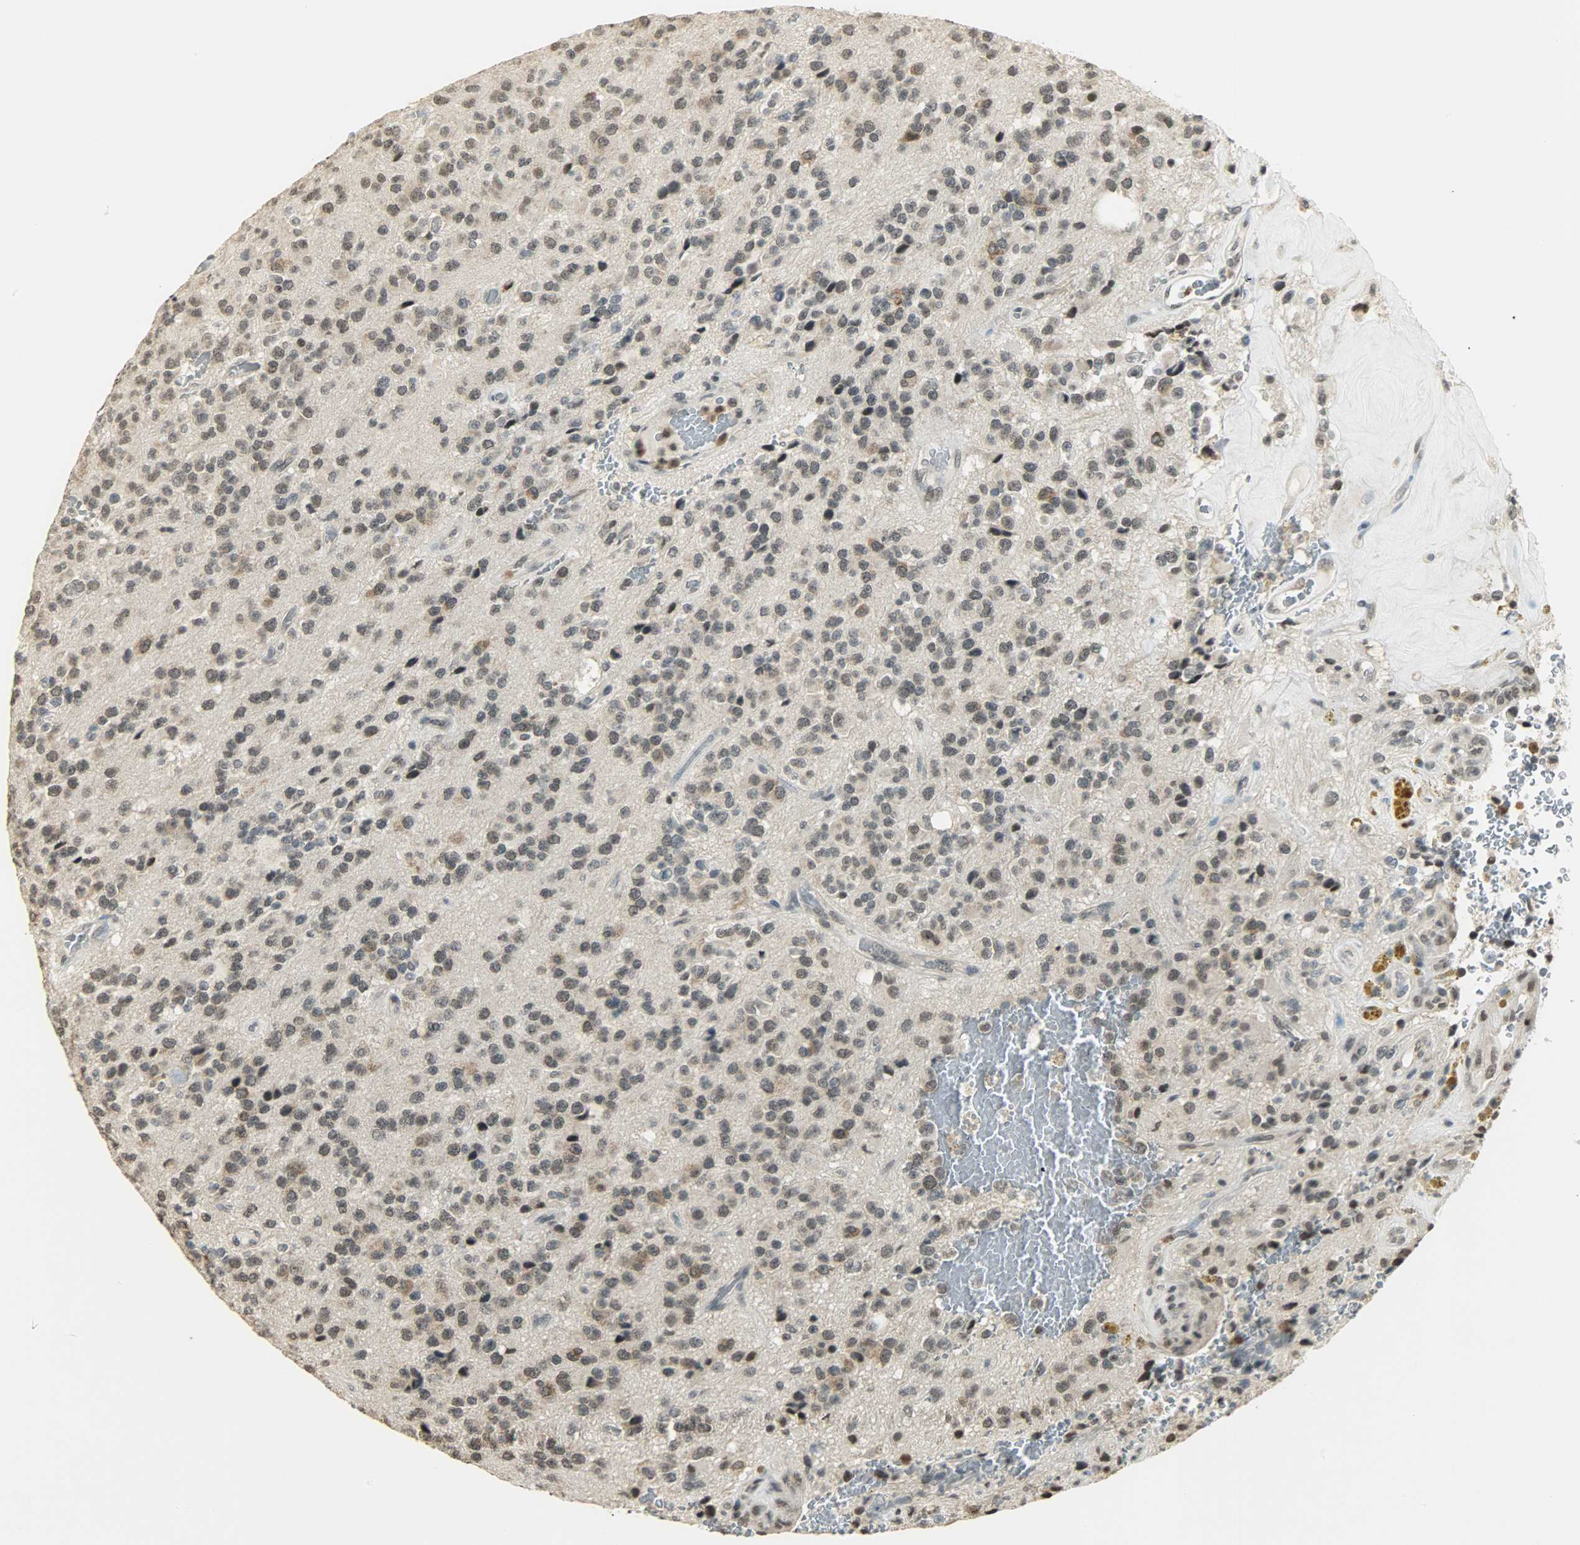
{"staining": {"intensity": "weak", "quantity": "<25%", "location": "cytoplasmic/membranous"}, "tissue": "glioma", "cell_type": "Tumor cells", "image_type": "cancer", "snomed": [{"axis": "morphology", "description": "Glioma, malignant, High grade"}, {"axis": "topography", "description": "pancreas cauda"}], "caption": "Immunohistochemistry (IHC) of malignant glioma (high-grade) demonstrates no expression in tumor cells.", "gene": "SMARCA5", "patient": {"sex": "male", "age": 60}}